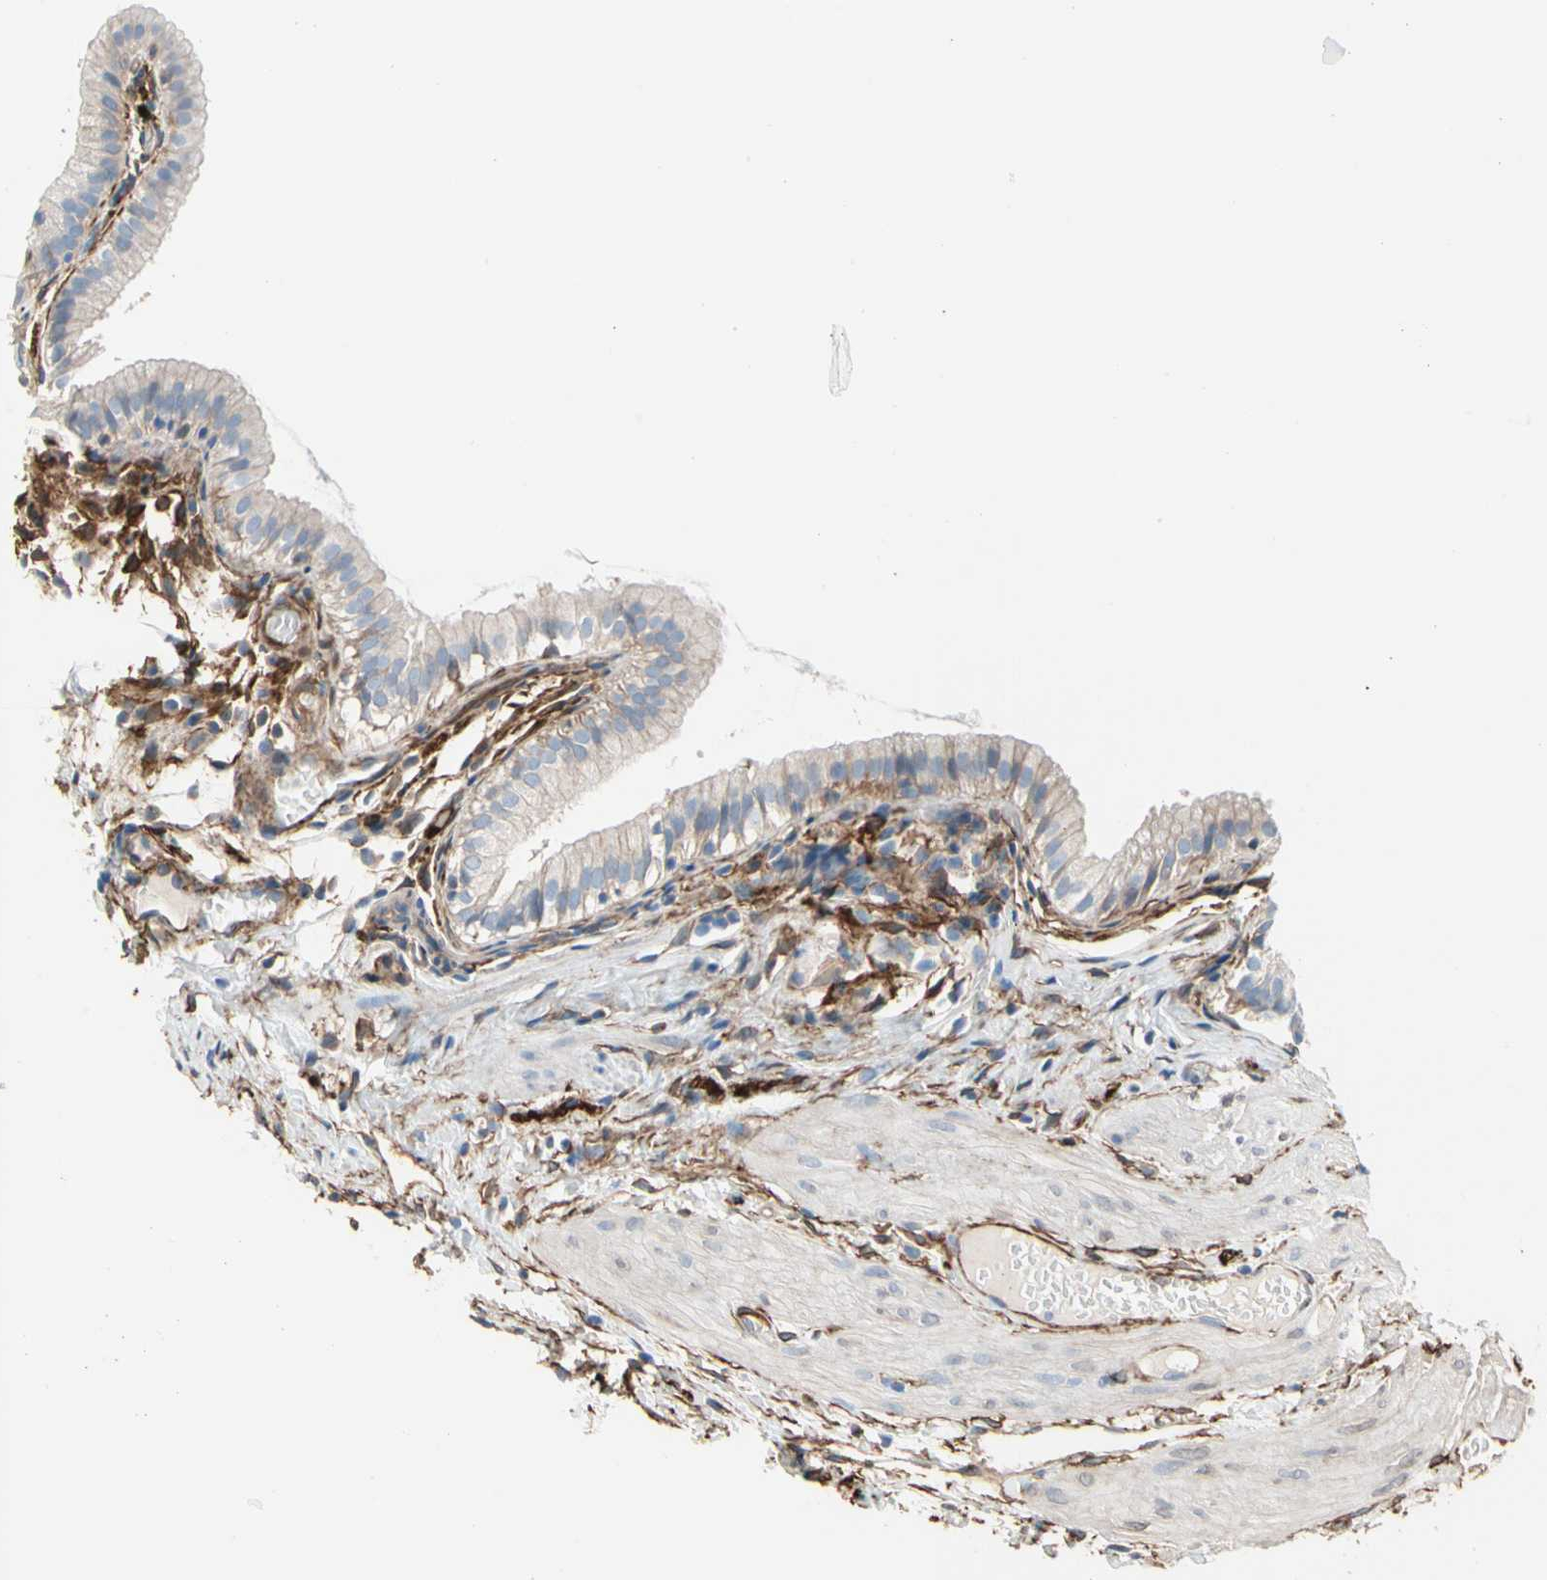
{"staining": {"intensity": "weak", "quantity": ">75%", "location": "cytoplasmic/membranous"}, "tissue": "gallbladder", "cell_type": "Glandular cells", "image_type": "normal", "snomed": [{"axis": "morphology", "description": "Normal tissue, NOS"}, {"axis": "topography", "description": "Gallbladder"}], "caption": "Protein staining reveals weak cytoplasmic/membranous expression in approximately >75% of glandular cells in unremarkable gallbladder.", "gene": "EPB41L2", "patient": {"sex": "female", "age": 26}}